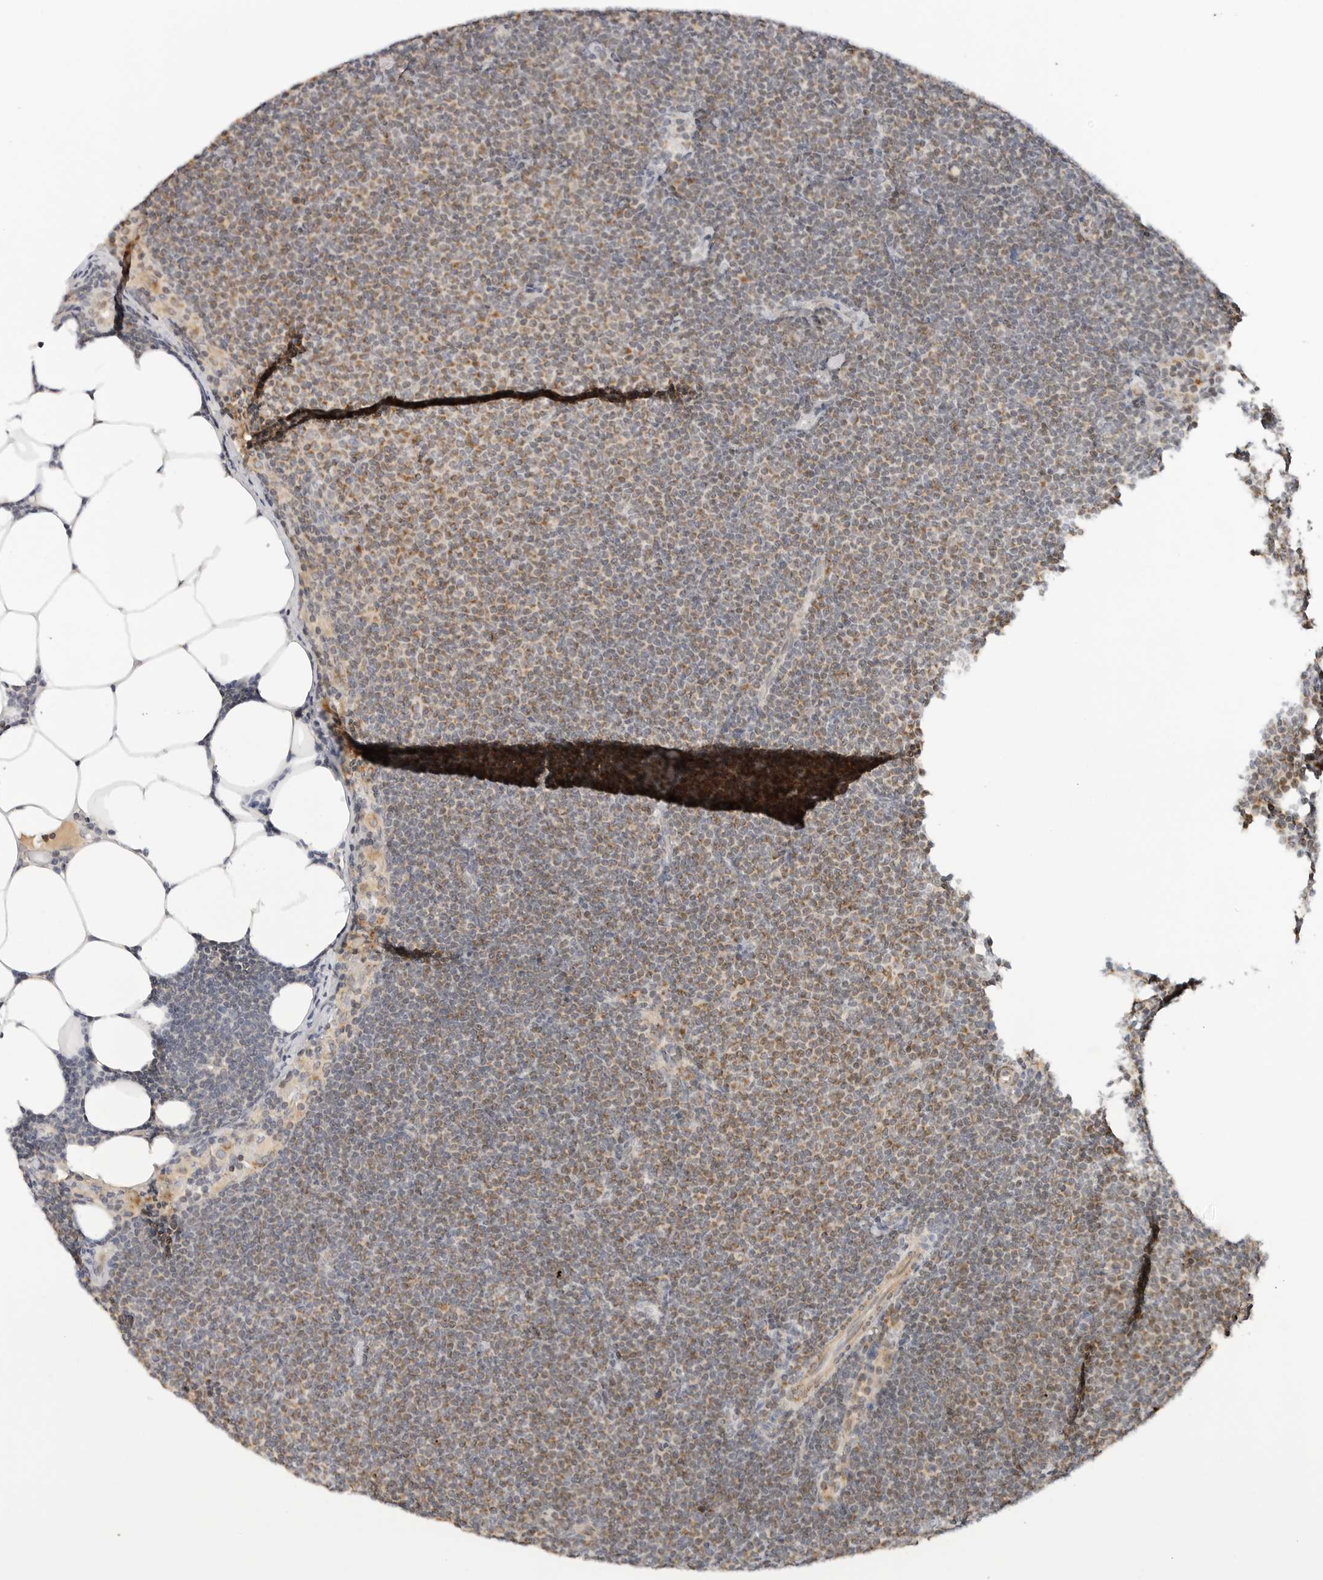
{"staining": {"intensity": "moderate", "quantity": "25%-75%", "location": "cytoplasmic/membranous"}, "tissue": "lymphoma", "cell_type": "Tumor cells", "image_type": "cancer", "snomed": [{"axis": "morphology", "description": "Malignant lymphoma, non-Hodgkin's type, Low grade"}, {"axis": "topography", "description": "Lymph node"}], "caption": "Immunohistochemical staining of low-grade malignant lymphoma, non-Hodgkin's type reveals moderate cytoplasmic/membranous protein expression in approximately 25%-75% of tumor cells.", "gene": "DYRK4", "patient": {"sex": "female", "age": 53}}